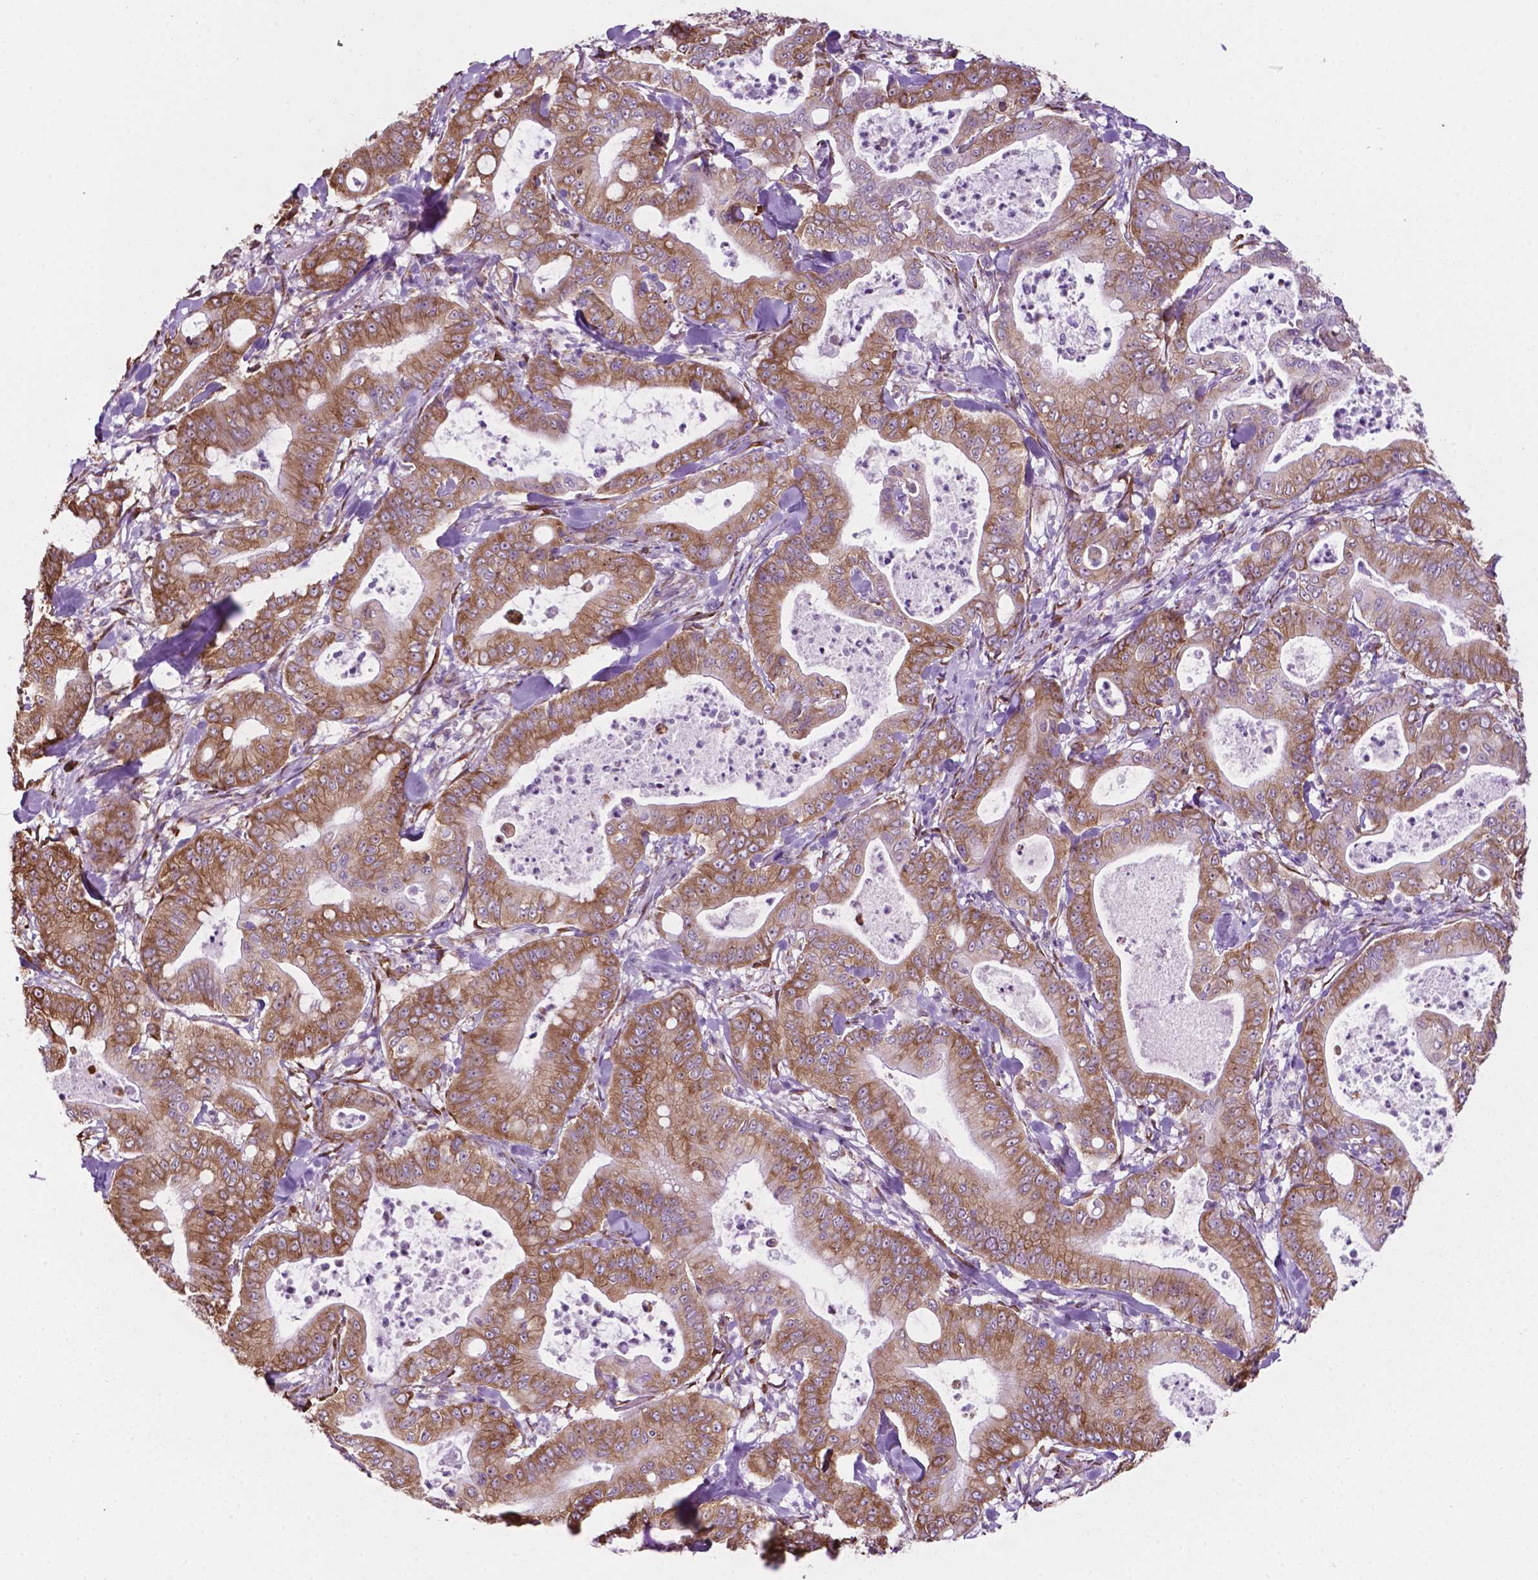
{"staining": {"intensity": "moderate", "quantity": ">75%", "location": "cytoplasmic/membranous"}, "tissue": "pancreatic cancer", "cell_type": "Tumor cells", "image_type": "cancer", "snomed": [{"axis": "morphology", "description": "Adenocarcinoma, NOS"}, {"axis": "topography", "description": "Pancreas"}], "caption": "Tumor cells reveal medium levels of moderate cytoplasmic/membranous expression in approximately >75% of cells in human pancreatic adenocarcinoma. Nuclei are stained in blue.", "gene": "RPL29", "patient": {"sex": "male", "age": 71}}